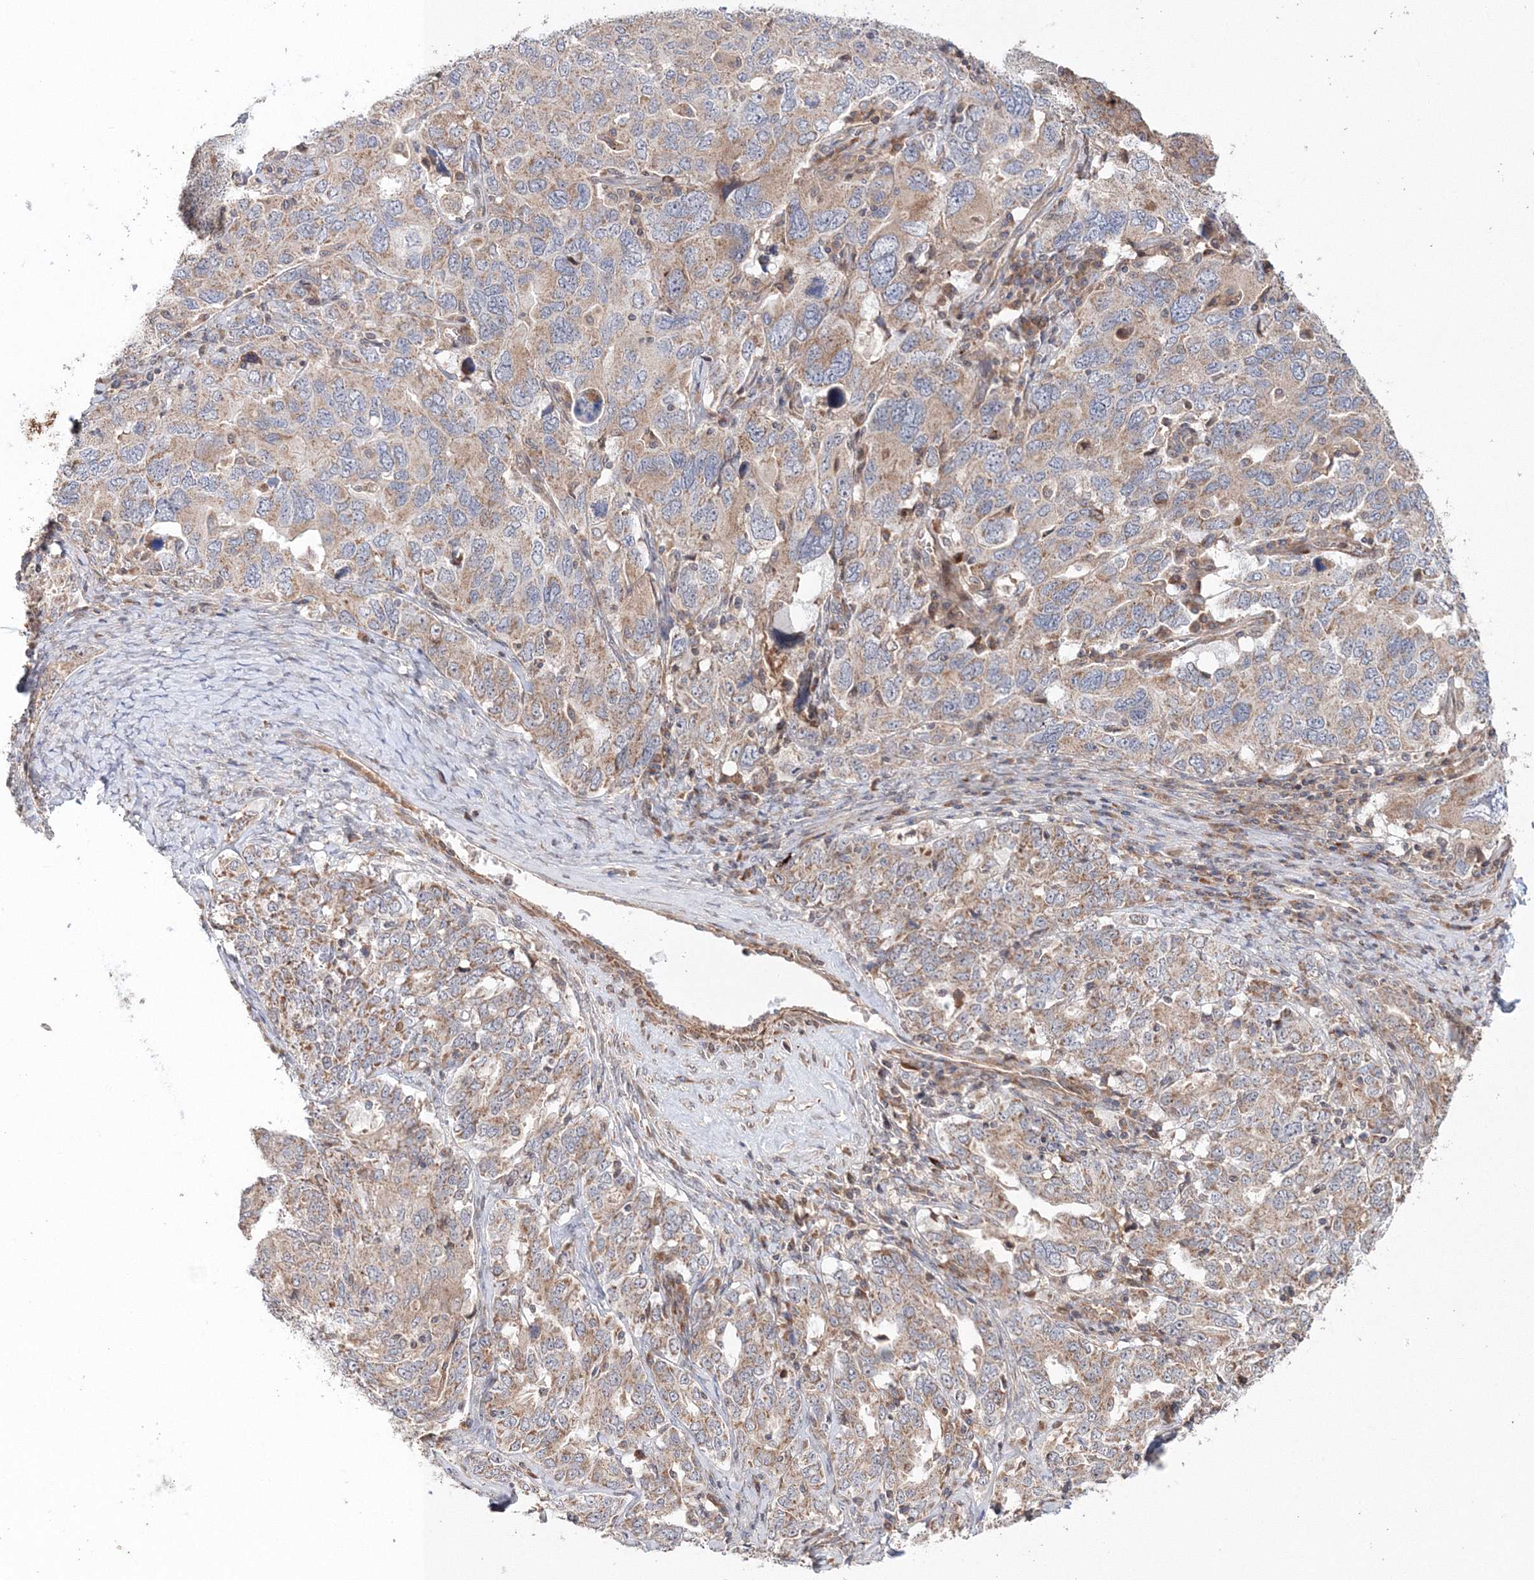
{"staining": {"intensity": "moderate", "quantity": ">75%", "location": "cytoplasmic/membranous"}, "tissue": "ovarian cancer", "cell_type": "Tumor cells", "image_type": "cancer", "snomed": [{"axis": "morphology", "description": "Carcinoma, endometroid"}, {"axis": "topography", "description": "Ovary"}], "caption": "DAB (3,3'-diaminobenzidine) immunohistochemical staining of ovarian cancer shows moderate cytoplasmic/membranous protein expression in approximately >75% of tumor cells.", "gene": "NOA1", "patient": {"sex": "female", "age": 62}}